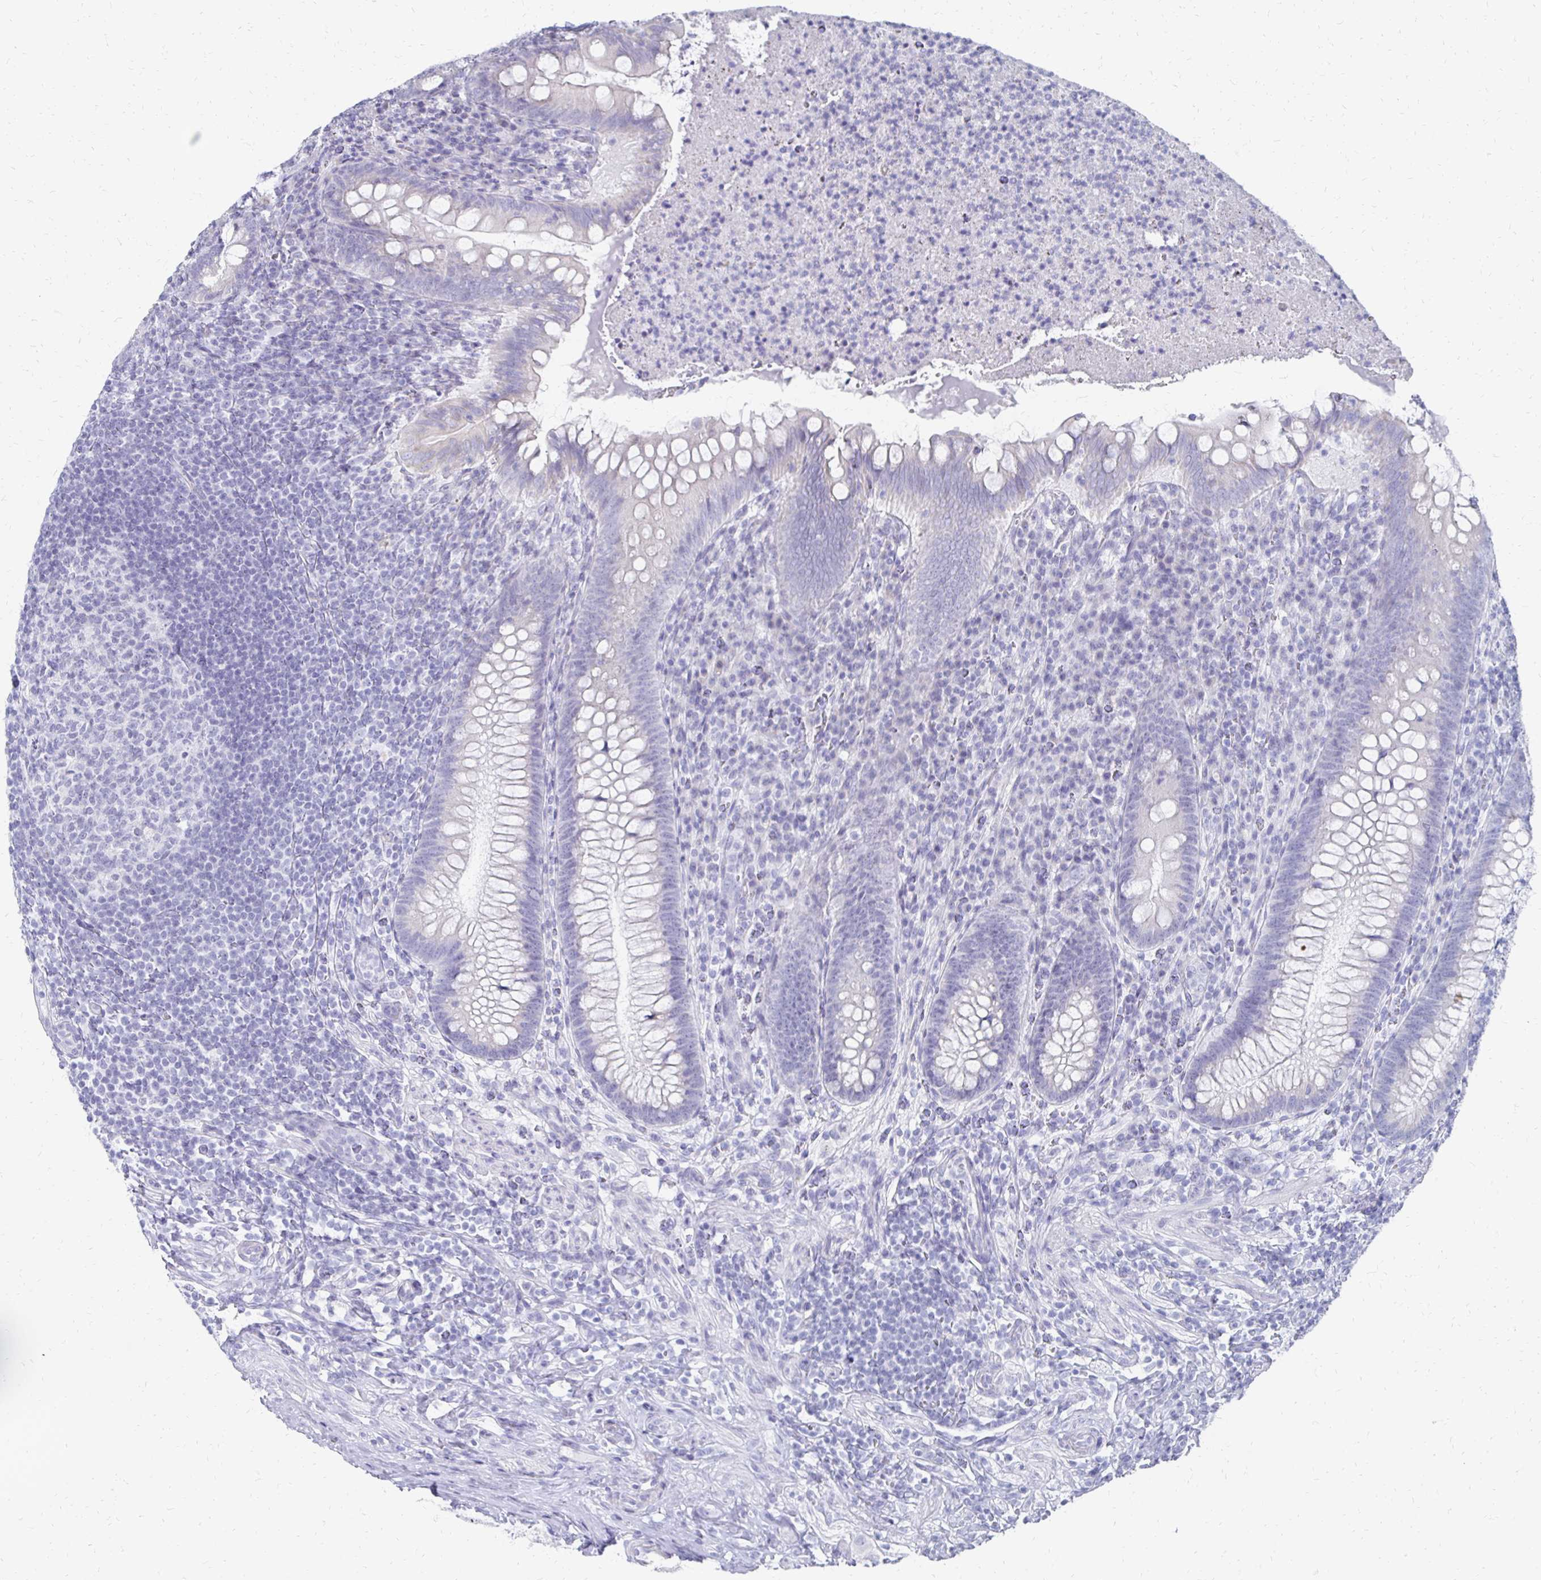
{"staining": {"intensity": "negative", "quantity": "none", "location": "none"}, "tissue": "appendix", "cell_type": "Glandular cells", "image_type": "normal", "snomed": [{"axis": "morphology", "description": "Normal tissue, NOS"}, {"axis": "topography", "description": "Appendix"}], "caption": "DAB immunohistochemical staining of normal appendix displays no significant positivity in glandular cells. The staining was performed using DAB to visualize the protein expression in brown, while the nuclei were stained in blue with hematoxylin (Magnification: 20x).", "gene": "SYCP3", "patient": {"sex": "male", "age": 47}}